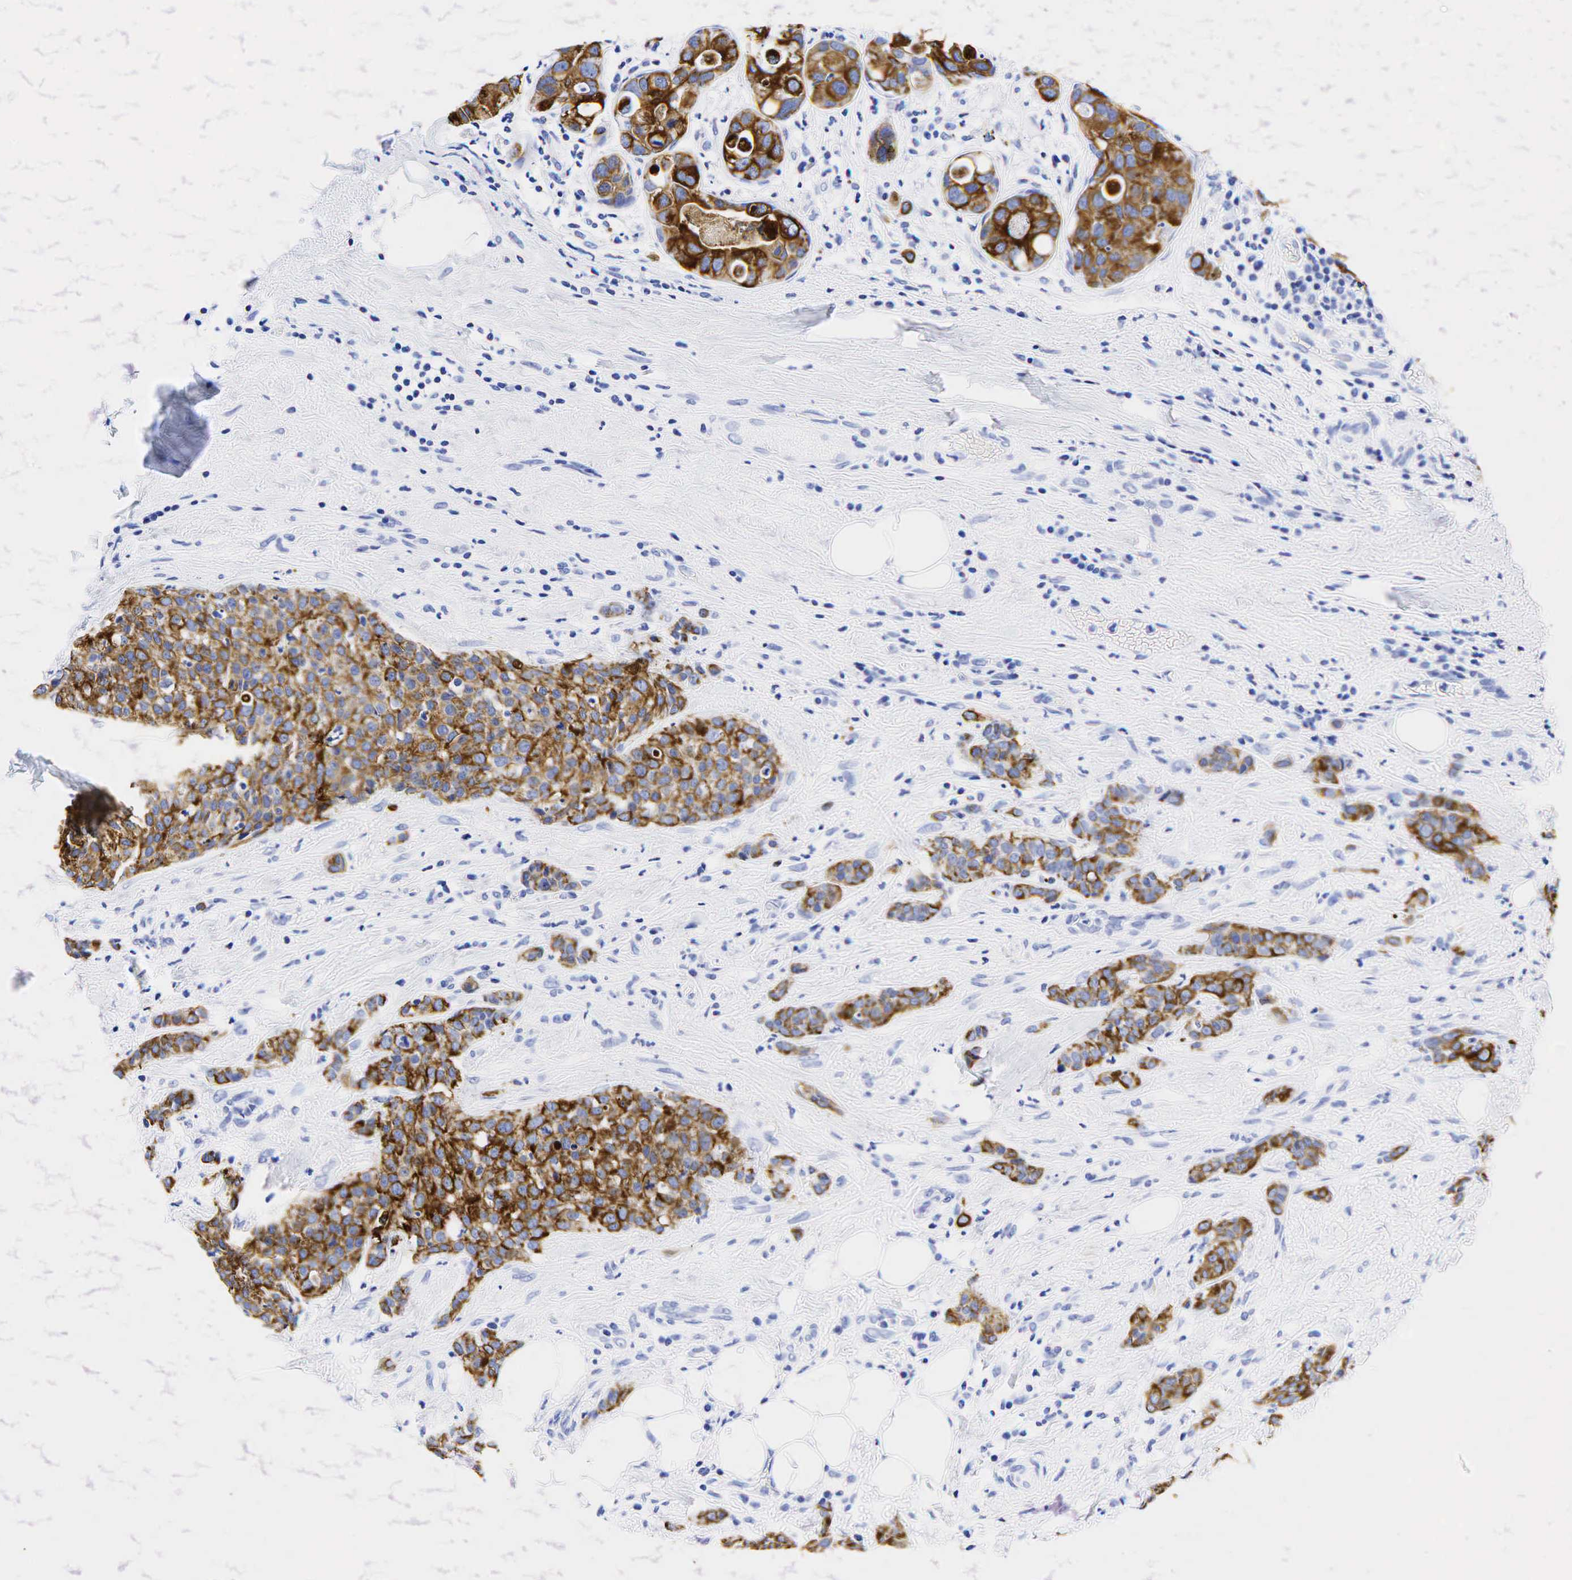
{"staining": {"intensity": "moderate", "quantity": ">75%", "location": "cytoplasmic/membranous"}, "tissue": "breast cancer", "cell_type": "Tumor cells", "image_type": "cancer", "snomed": [{"axis": "morphology", "description": "Duct carcinoma"}, {"axis": "topography", "description": "Breast"}], "caption": "Invasive ductal carcinoma (breast) stained with IHC exhibits moderate cytoplasmic/membranous staining in about >75% of tumor cells.", "gene": "KRT19", "patient": {"sex": "female", "age": 45}}